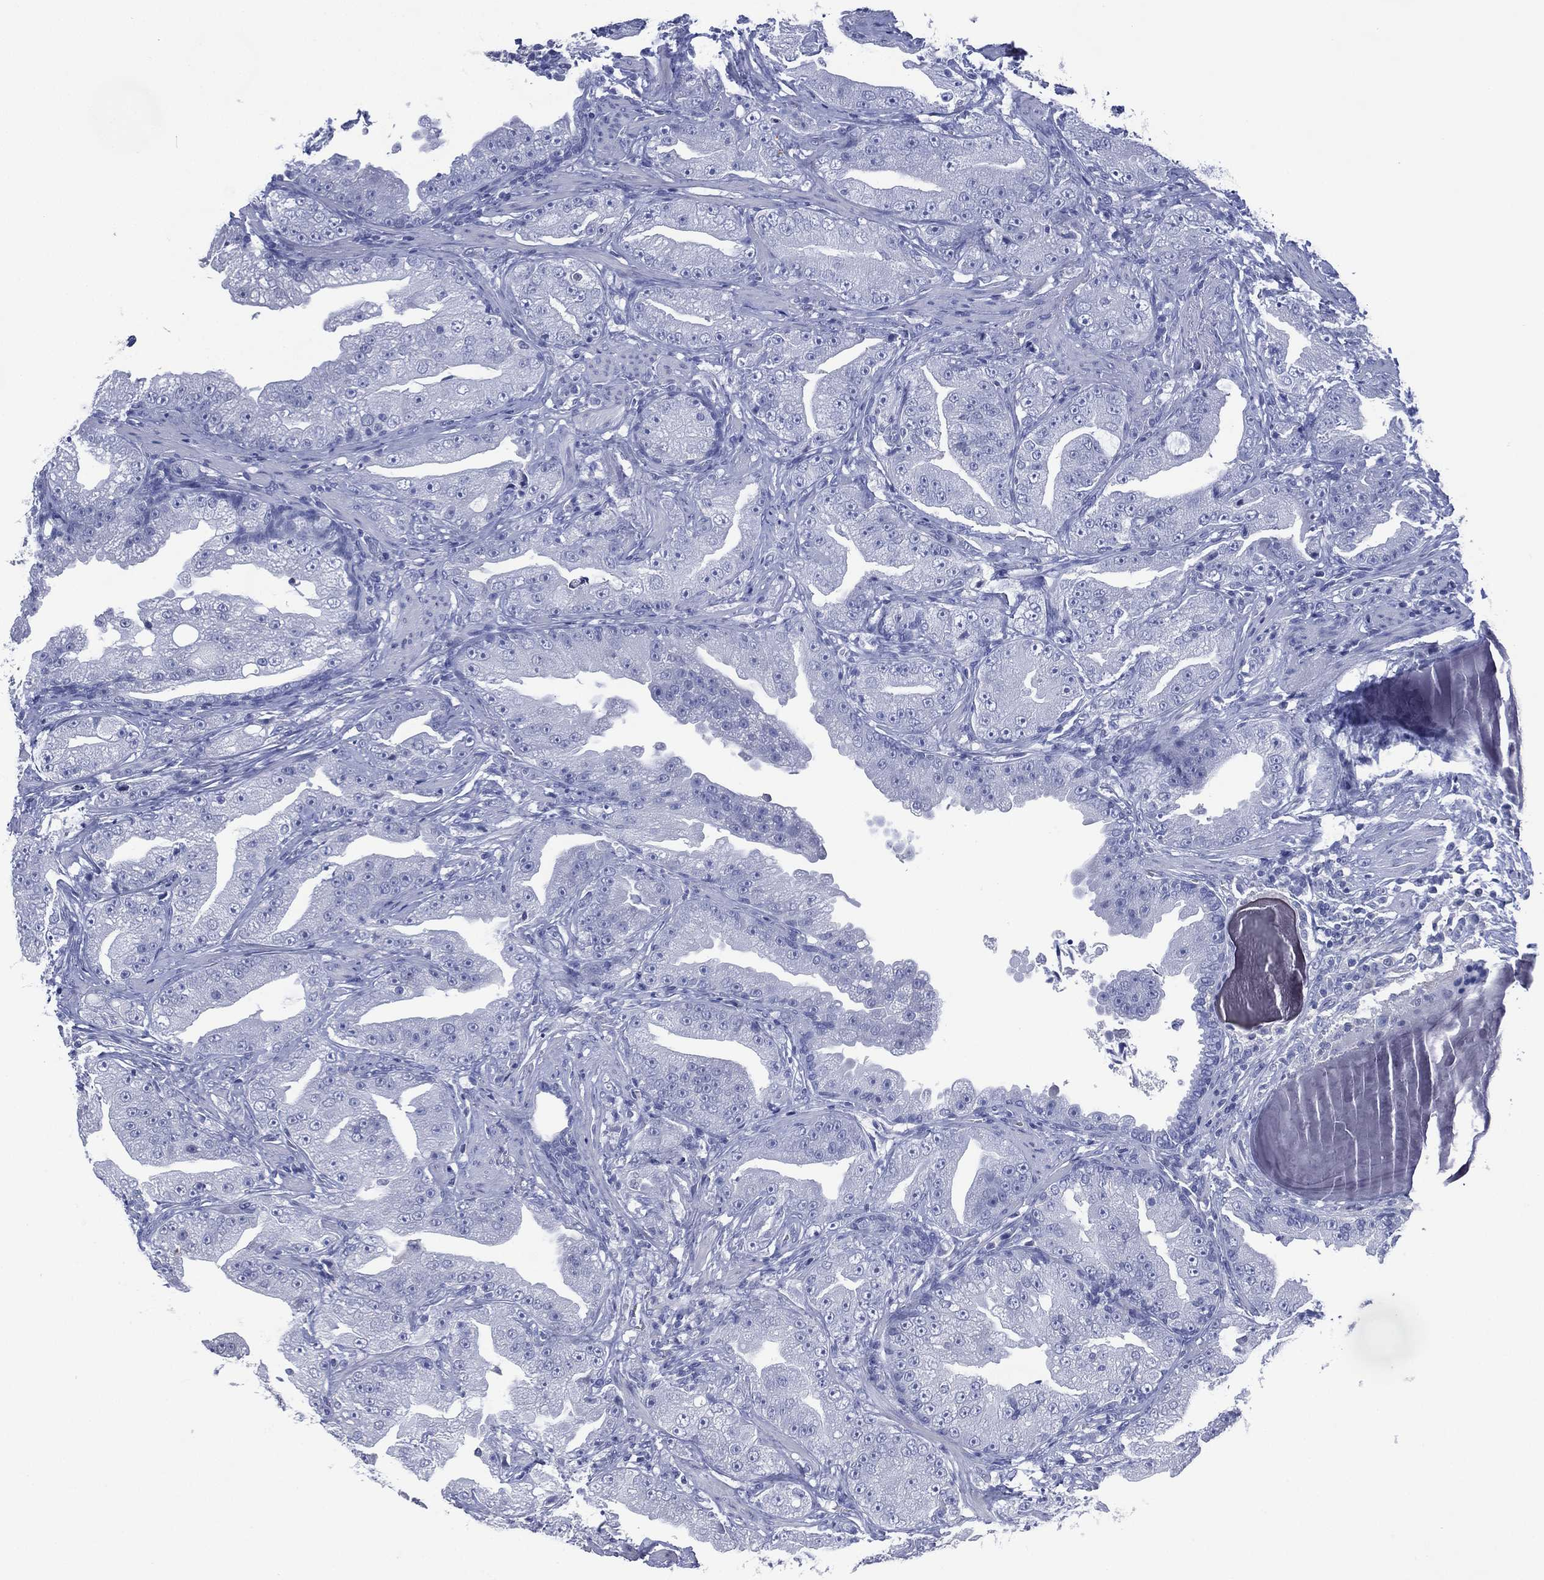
{"staining": {"intensity": "negative", "quantity": "none", "location": "none"}, "tissue": "prostate cancer", "cell_type": "Tumor cells", "image_type": "cancer", "snomed": [{"axis": "morphology", "description": "Adenocarcinoma, Low grade"}, {"axis": "topography", "description": "Prostate"}], "caption": "Immunohistochemical staining of human prostate cancer (adenocarcinoma (low-grade)) demonstrates no significant positivity in tumor cells.", "gene": "TMEM247", "patient": {"sex": "male", "age": 62}}